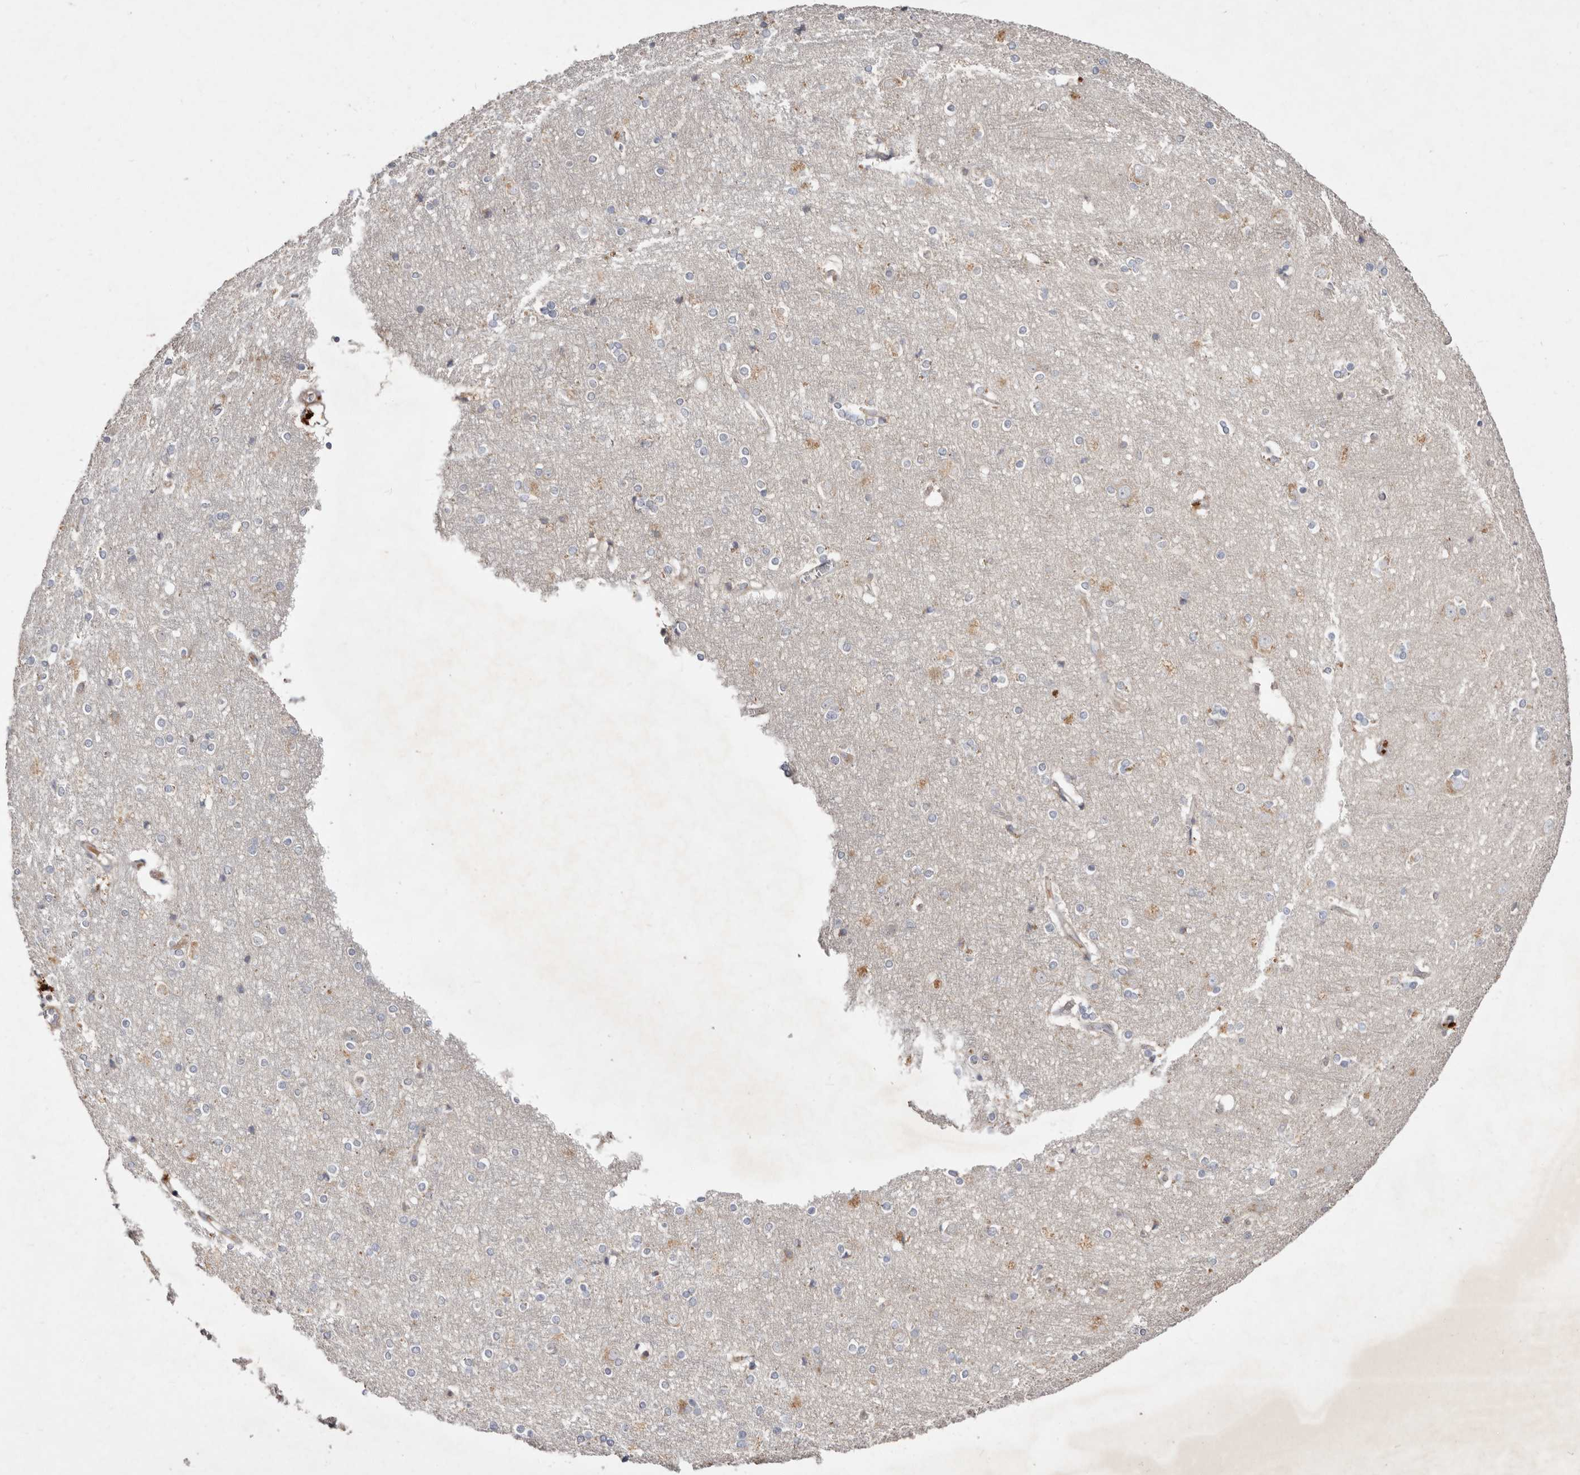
{"staining": {"intensity": "weak", "quantity": ">75%", "location": "cytoplasmic/membranous"}, "tissue": "cerebral cortex", "cell_type": "Endothelial cells", "image_type": "normal", "snomed": [{"axis": "morphology", "description": "Normal tissue, NOS"}, {"axis": "topography", "description": "Cerebral cortex"}], "caption": "A brown stain labels weak cytoplasmic/membranous staining of a protein in endothelial cells of normal human cerebral cortex.", "gene": "SLC25A20", "patient": {"sex": "male", "age": 54}}